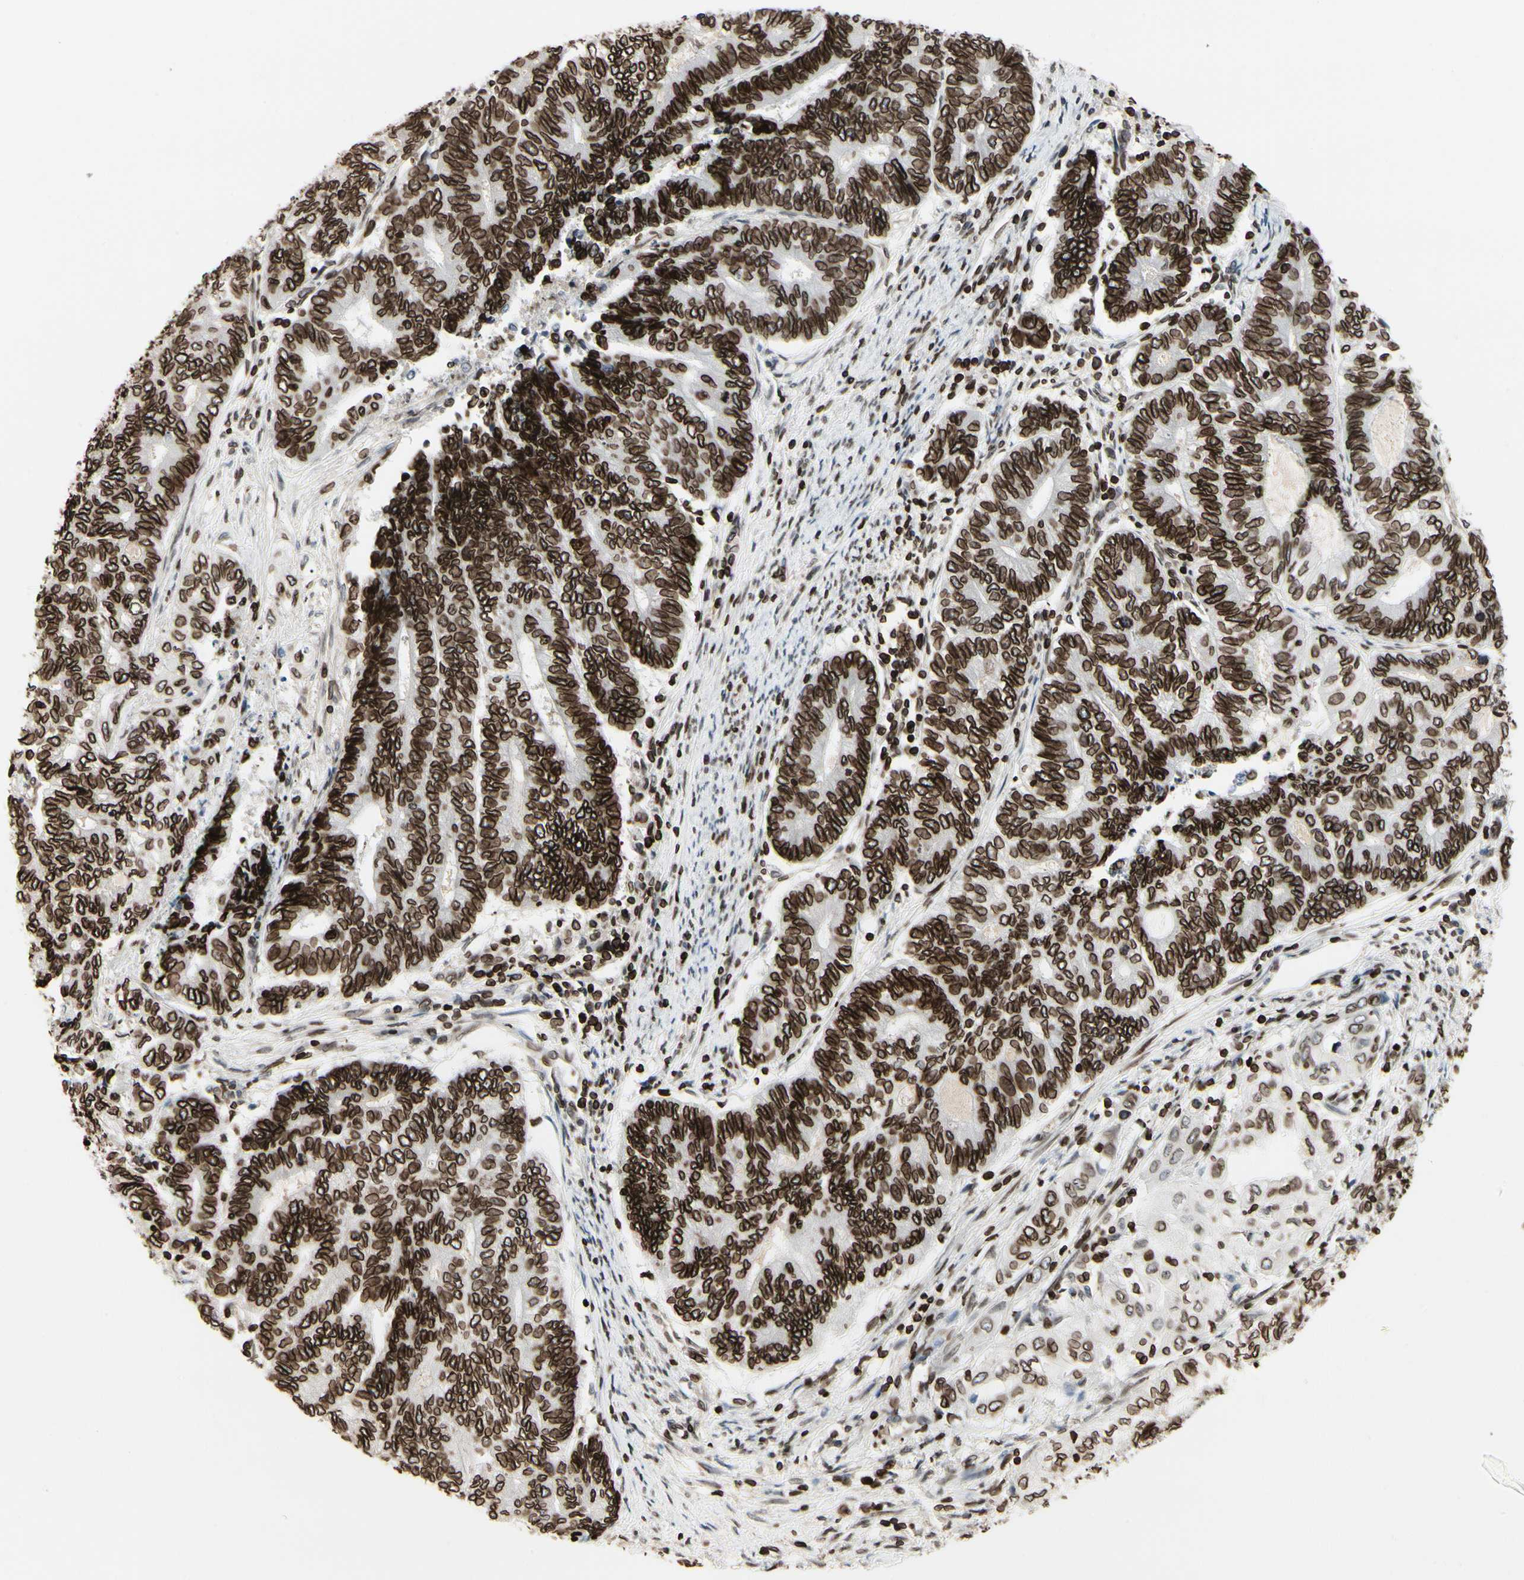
{"staining": {"intensity": "strong", "quantity": ">75%", "location": "cytoplasmic/membranous,nuclear"}, "tissue": "endometrial cancer", "cell_type": "Tumor cells", "image_type": "cancer", "snomed": [{"axis": "morphology", "description": "Adenocarcinoma, NOS"}, {"axis": "topography", "description": "Uterus"}, {"axis": "topography", "description": "Endometrium"}], "caption": "Immunohistochemical staining of endometrial cancer demonstrates high levels of strong cytoplasmic/membranous and nuclear expression in approximately >75% of tumor cells. The staining was performed using DAB (3,3'-diaminobenzidine), with brown indicating positive protein expression. Nuclei are stained blue with hematoxylin.", "gene": "TMPO", "patient": {"sex": "female", "age": 70}}